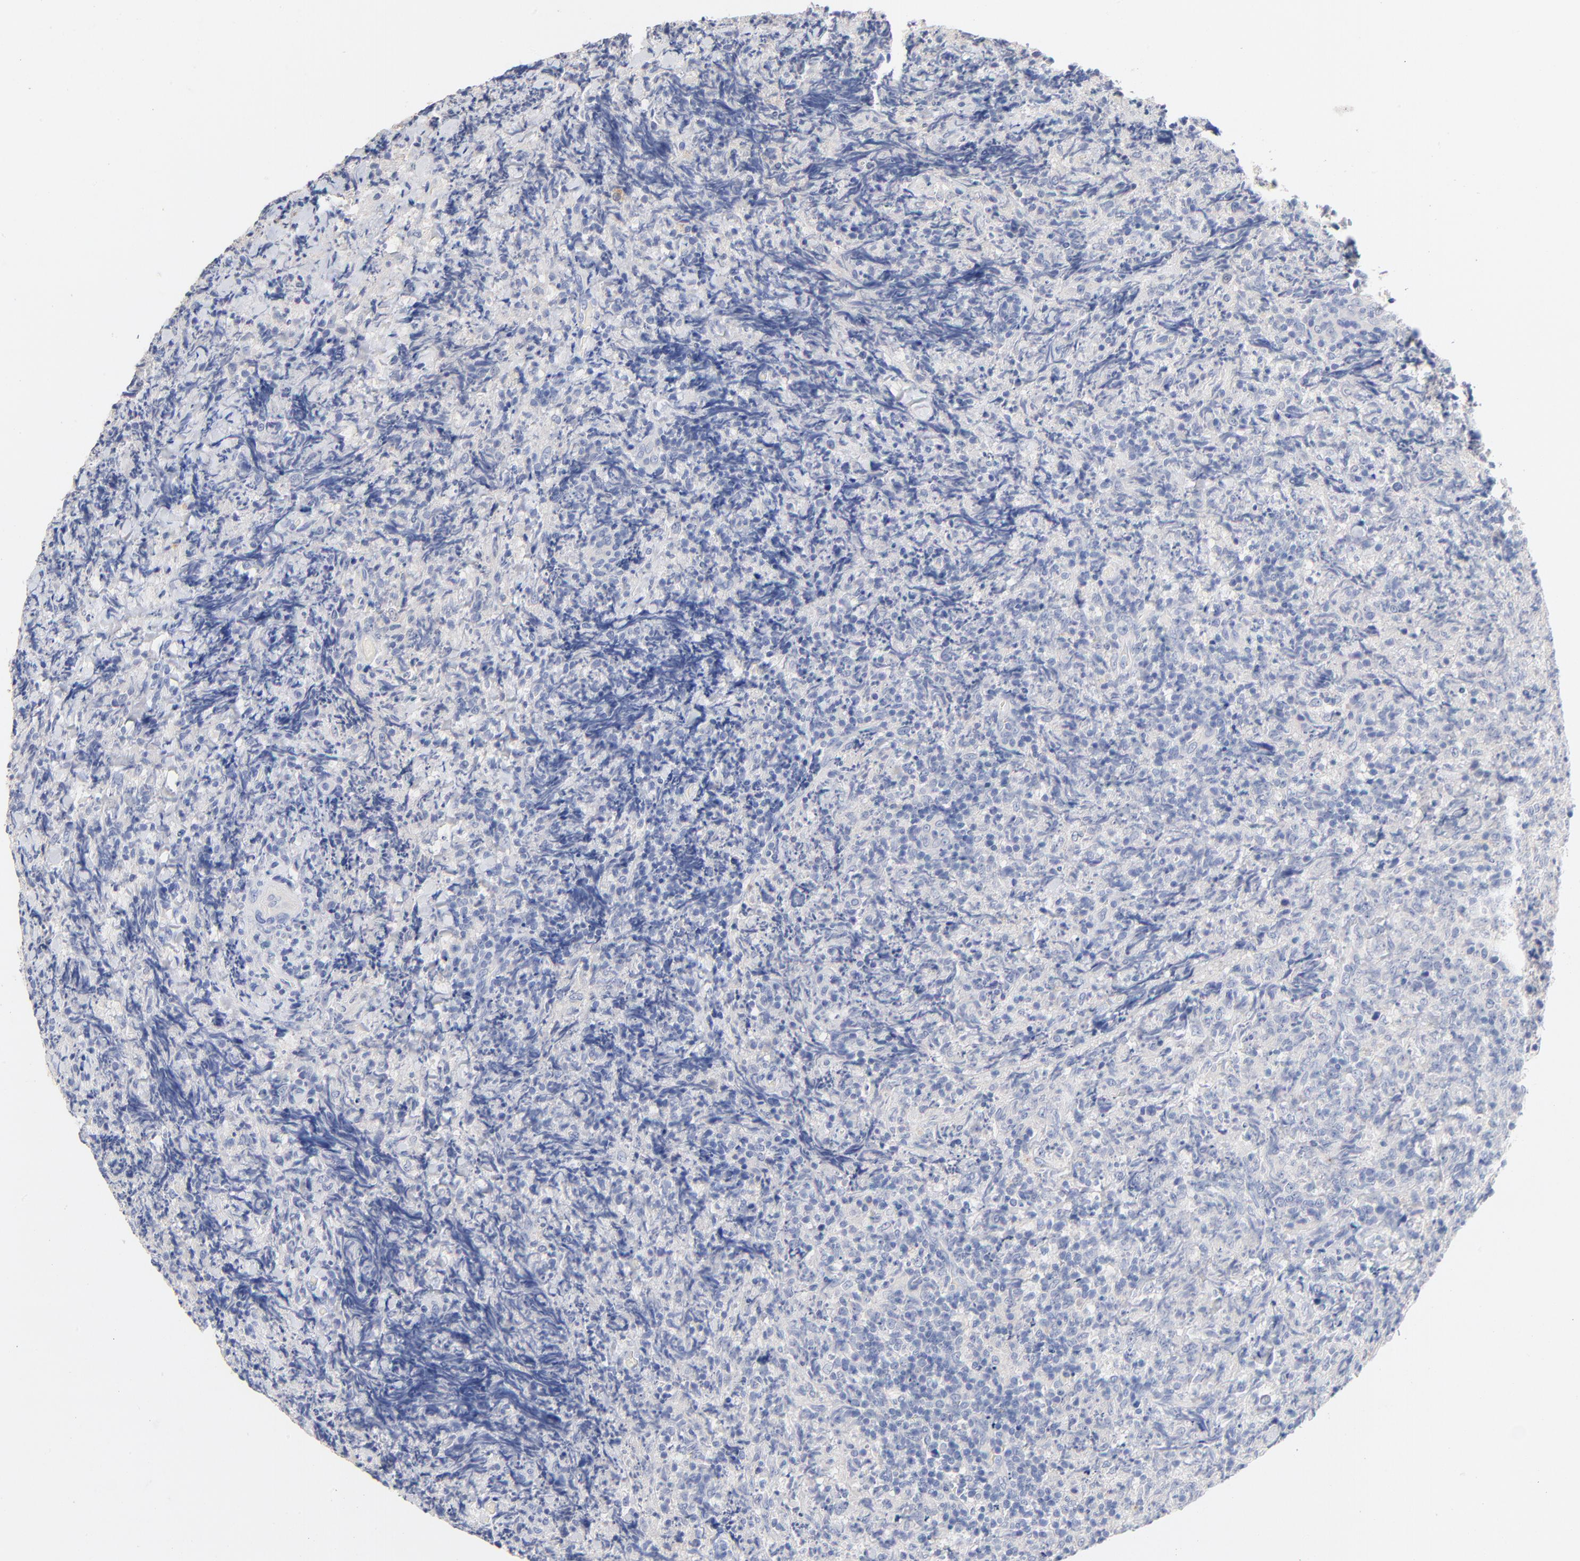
{"staining": {"intensity": "negative", "quantity": "none", "location": "none"}, "tissue": "lymphoma", "cell_type": "Tumor cells", "image_type": "cancer", "snomed": [{"axis": "morphology", "description": "Malignant lymphoma, non-Hodgkin's type, High grade"}, {"axis": "topography", "description": "Tonsil"}], "caption": "This histopathology image is of malignant lymphoma, non-Hodgkin's type (high-grade) stained with immunohistochemistry to label a protein in brown with the nuclei are counter-stained blue. There is no positivity in tumor cells.", "gene": "CPS1", "patient": {"sex": "female", "age": 36}}